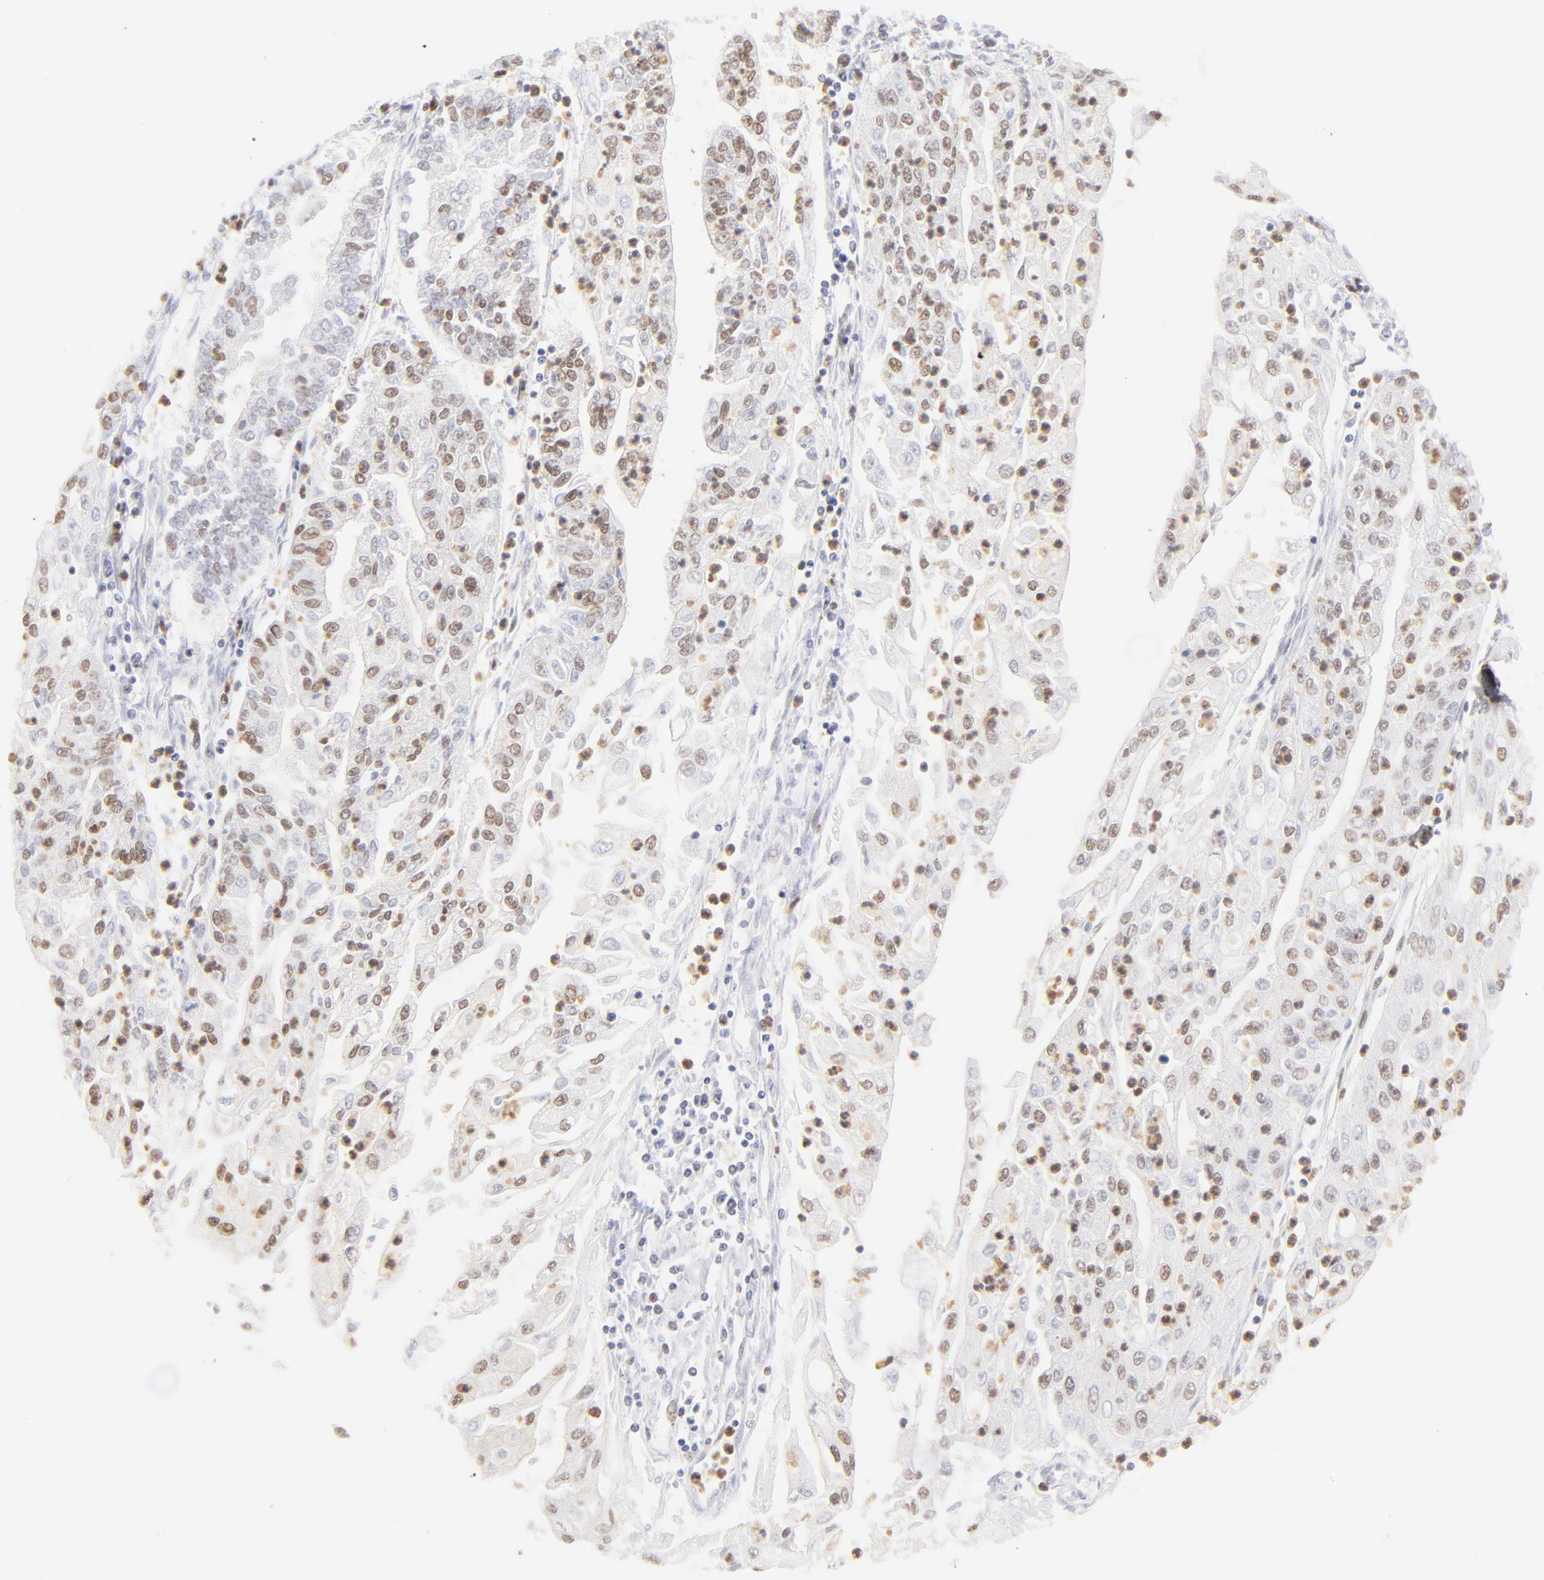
{"staining": {"intensity": "weak", "quantity": "25%-75%", "location": "nuclear"}, "tissue": "endometrial cancer", "cell_type": "Tumor cells", "image_type": "cancer", "snomed": [{"axis": "morphology", "description": "Adenocarcinoma, NOS"}, {"axis": "topography", "description": "Endometrium"}], "caption": "Immunohistochemical staining of human adenocarcinoma (endometrial) shows low levels of weak nuclear protein staining in approximately 25%-75% of tumor cells.", "gene": "PBX1", "patient": {"sex": "female", "age": 75}}